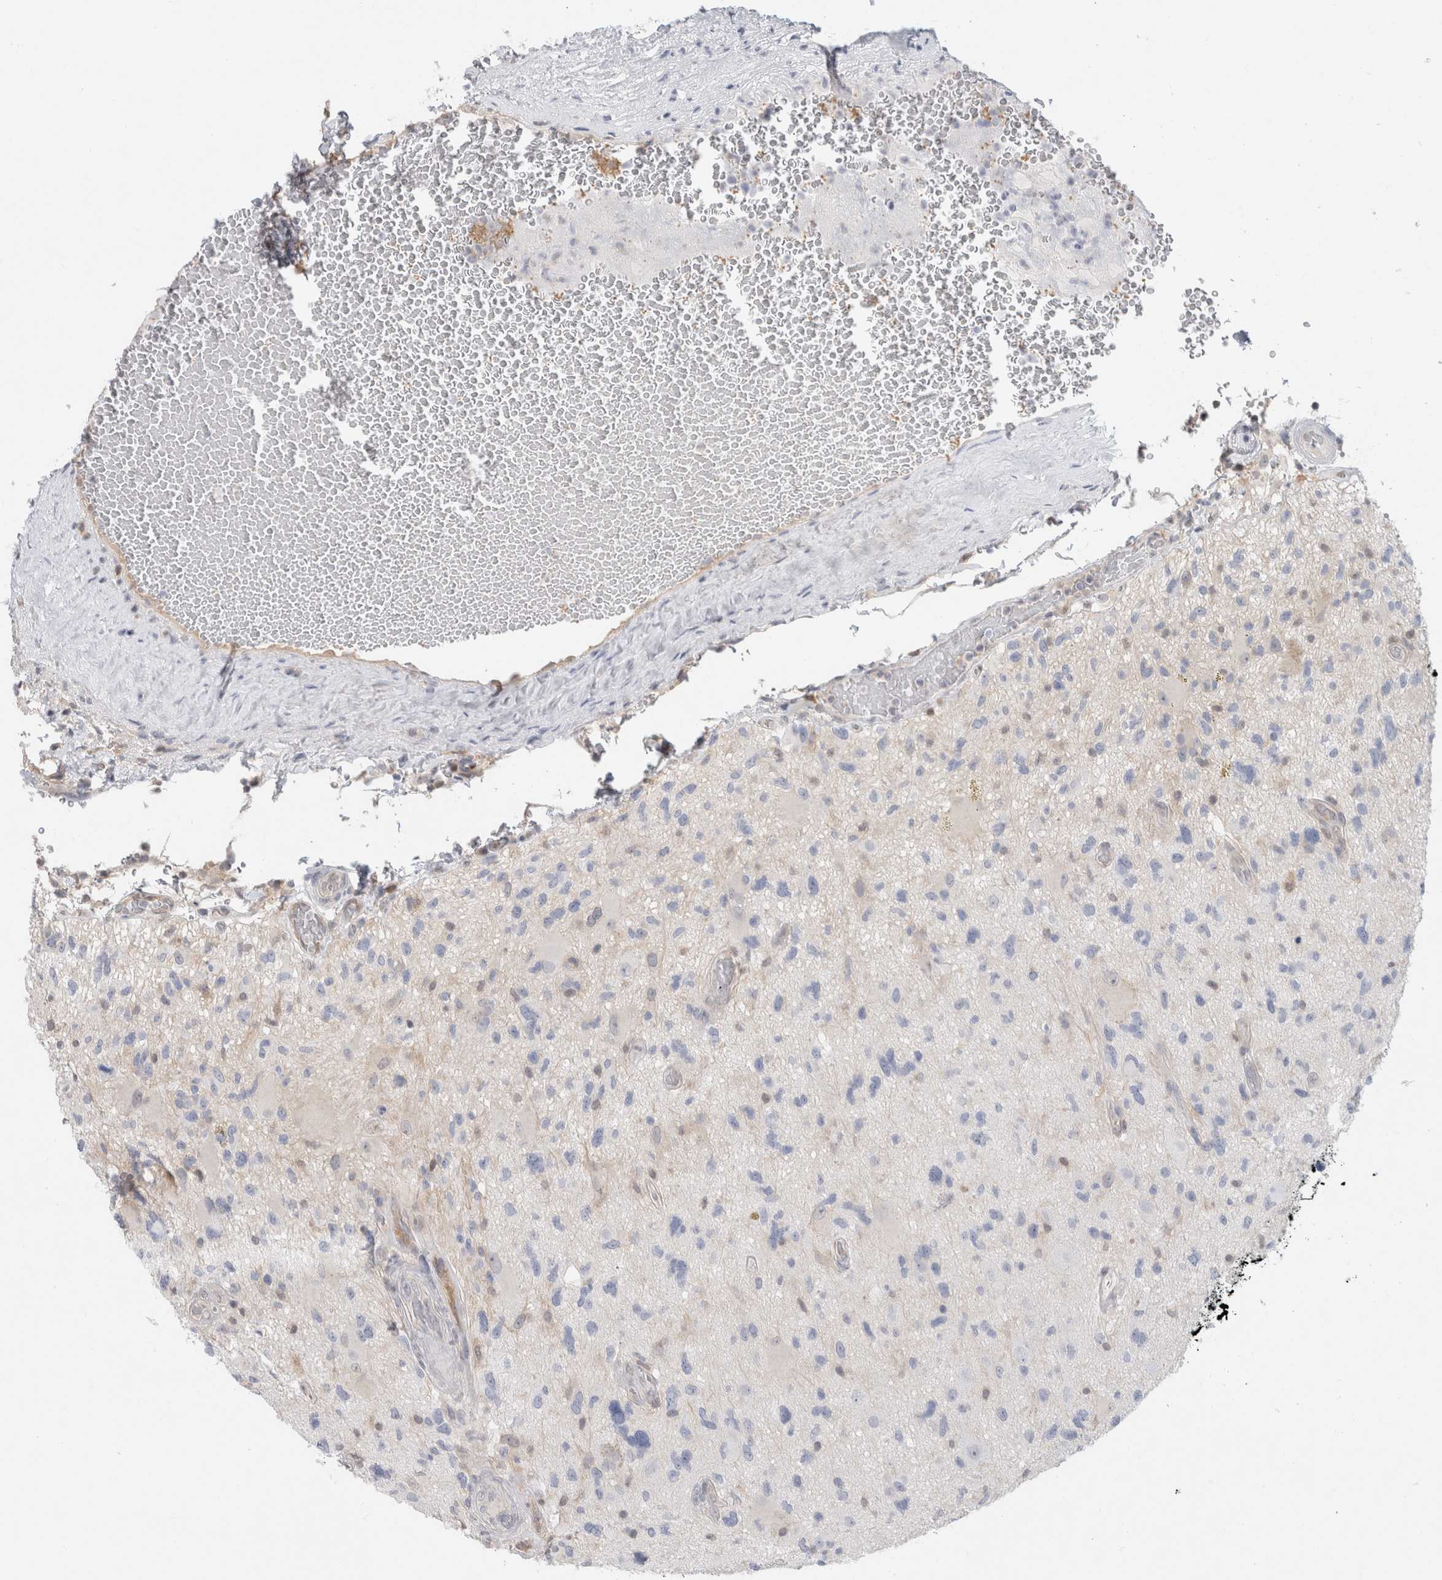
{"staining": {"intensity": "weak", "quantity": "<25%", "location": "cytoplasmic/membranous"}, "tissue": "glioma", "cell_type": "Tumor cells", "image_type": "cancer", "snomed": [{"axis": "morphology", "description": "Glioma, malignant, High grade"}, {"axis": "topography", "description": "Brain"}], "caption": "IHC photomicrograph of neoplastic tissue: human glioma stained with DAB displays no significant protein positivity in tumor cells.", "gene": "CASP6", "patient": {"sex": "male", "age": 33}}